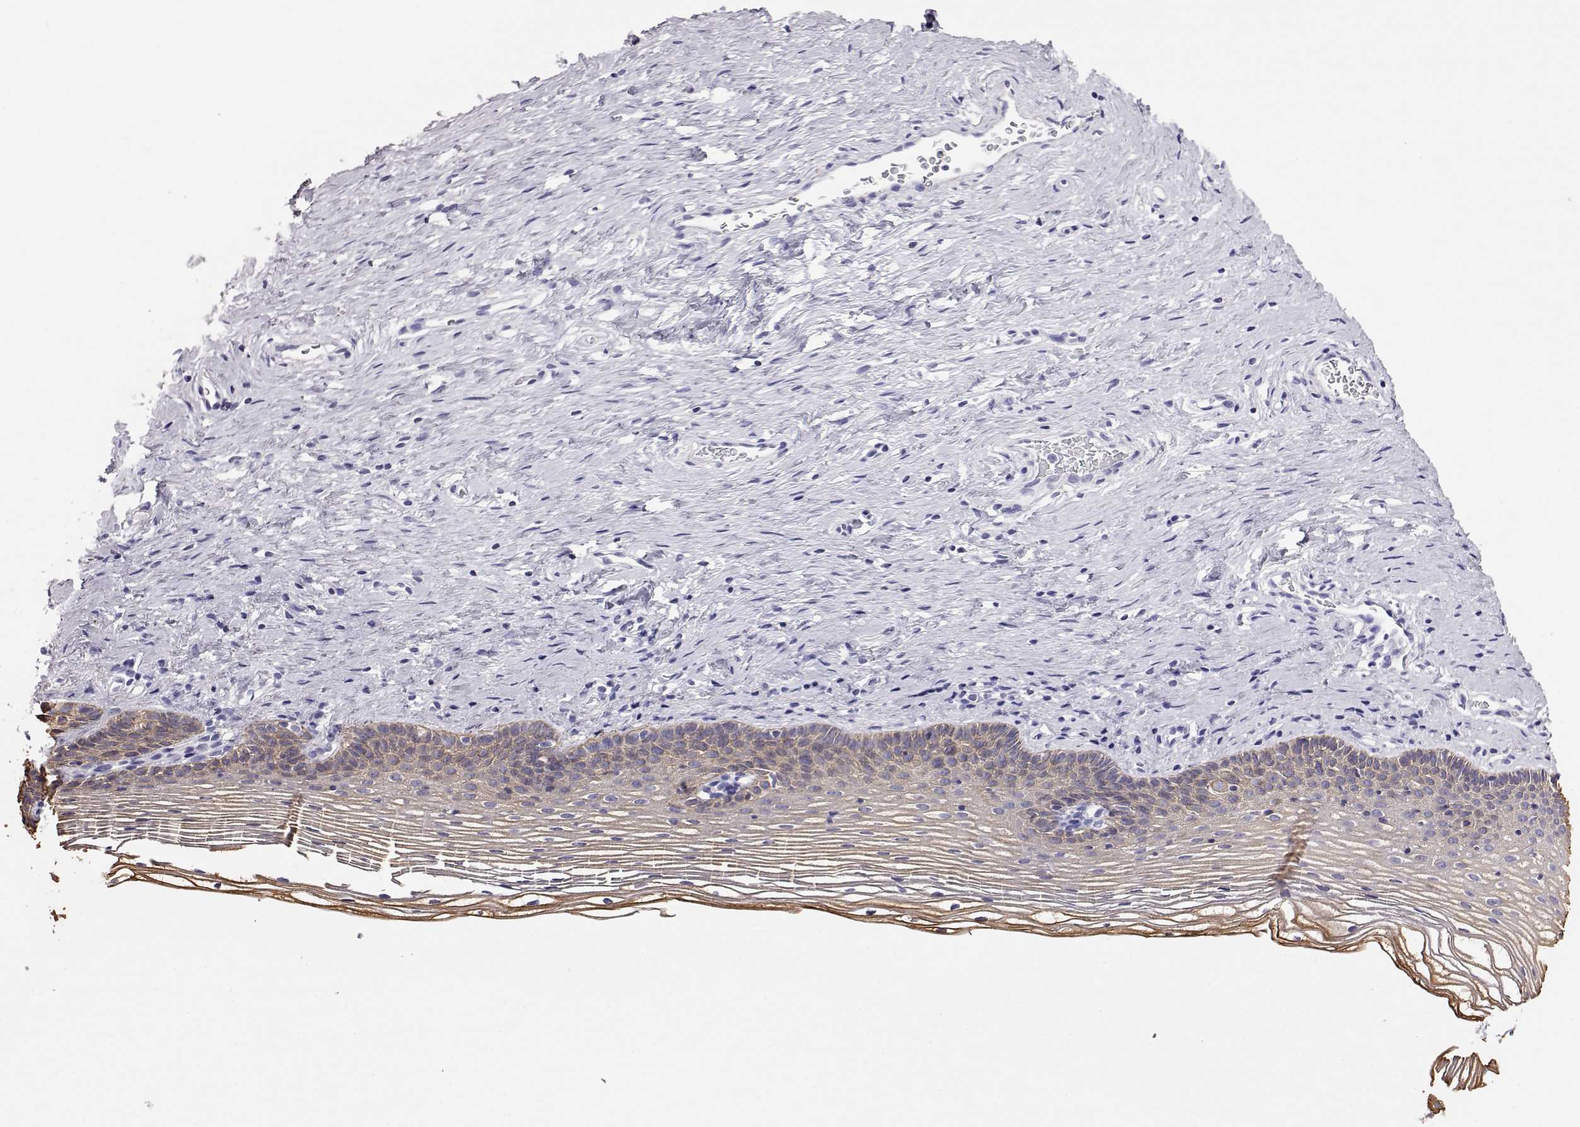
{"staining": {"intensity": "negative", "quantity": "none", "location": "none"}, "tissue": "cervix", "cell_type": "Glandular cells", "image_type": "normal", "snomed": [{"axis": "morphology", "description": "Normal tissue, NOS"}, {"axis": "topography", "description": "Cervix"}], "caption": "Immunohistochemistry (IHC) photomicrograph of benign cervix: cervix stained with DAB (3,3'-diaminobenzidine) demonstrates no significant protein staining in glandular cells.", "gene": "AKR1B1", "patient": {"sex": "female", "age": 39}}